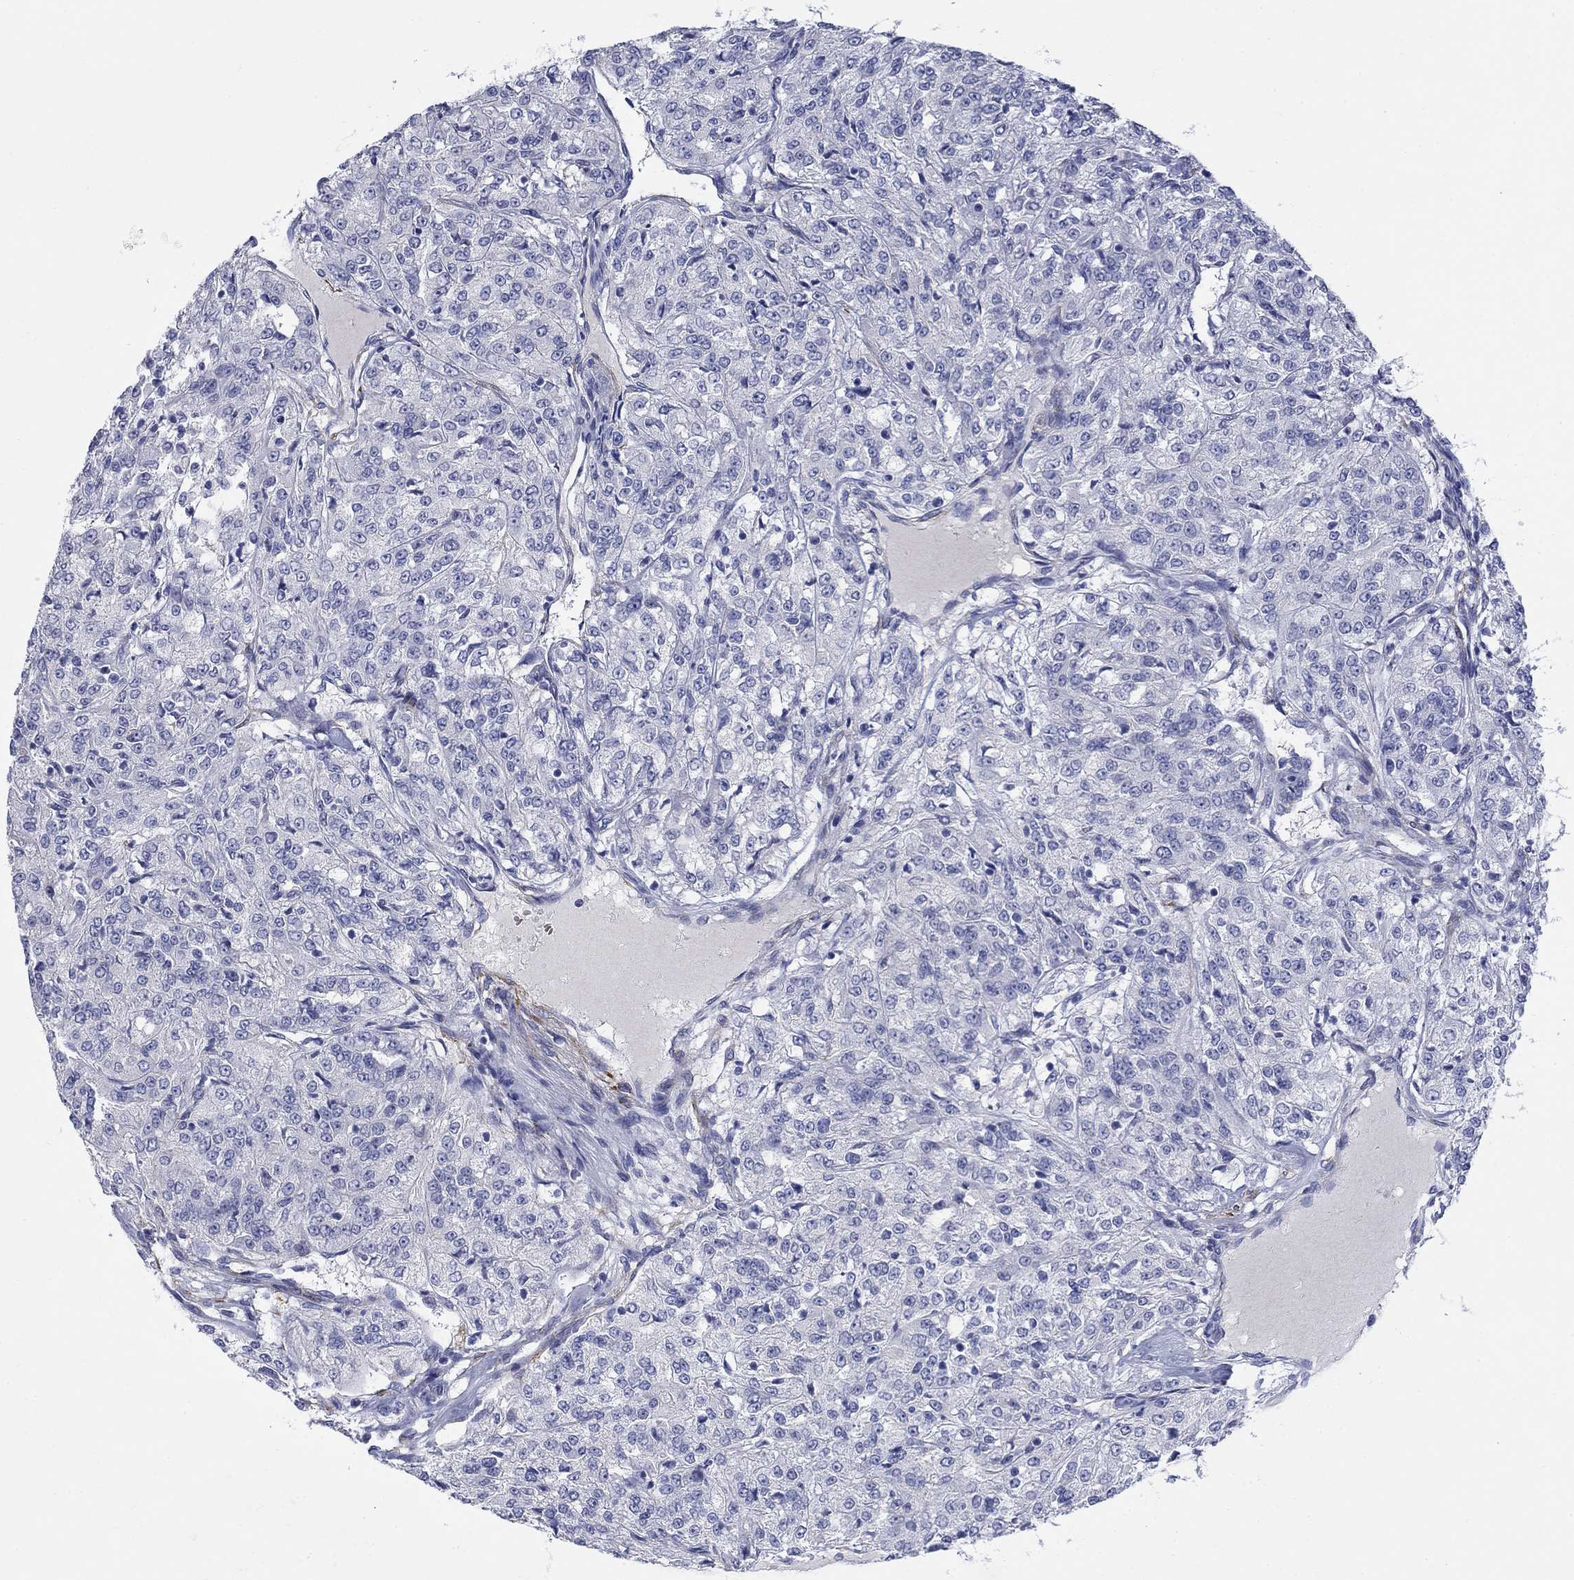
{"staining": {"intensity": "negative", "quantity": "none", "location": "none"}, "tissue": "renal cancer", "cell_type": "Tumor cells", "image_type": "cancer", "snomed": [{"axis": "morphology", "description": "Adenocarcinoma, NOS"}, {"axis": "topography", "description": "Kidney"}], "caption": "DAB immunohistochemical staining of adenocarcinoma (renal) reveals no significant staining in tumor cells.", "gene": "PTPRZ1", "patient": {"sex": "female", "age": 63}}